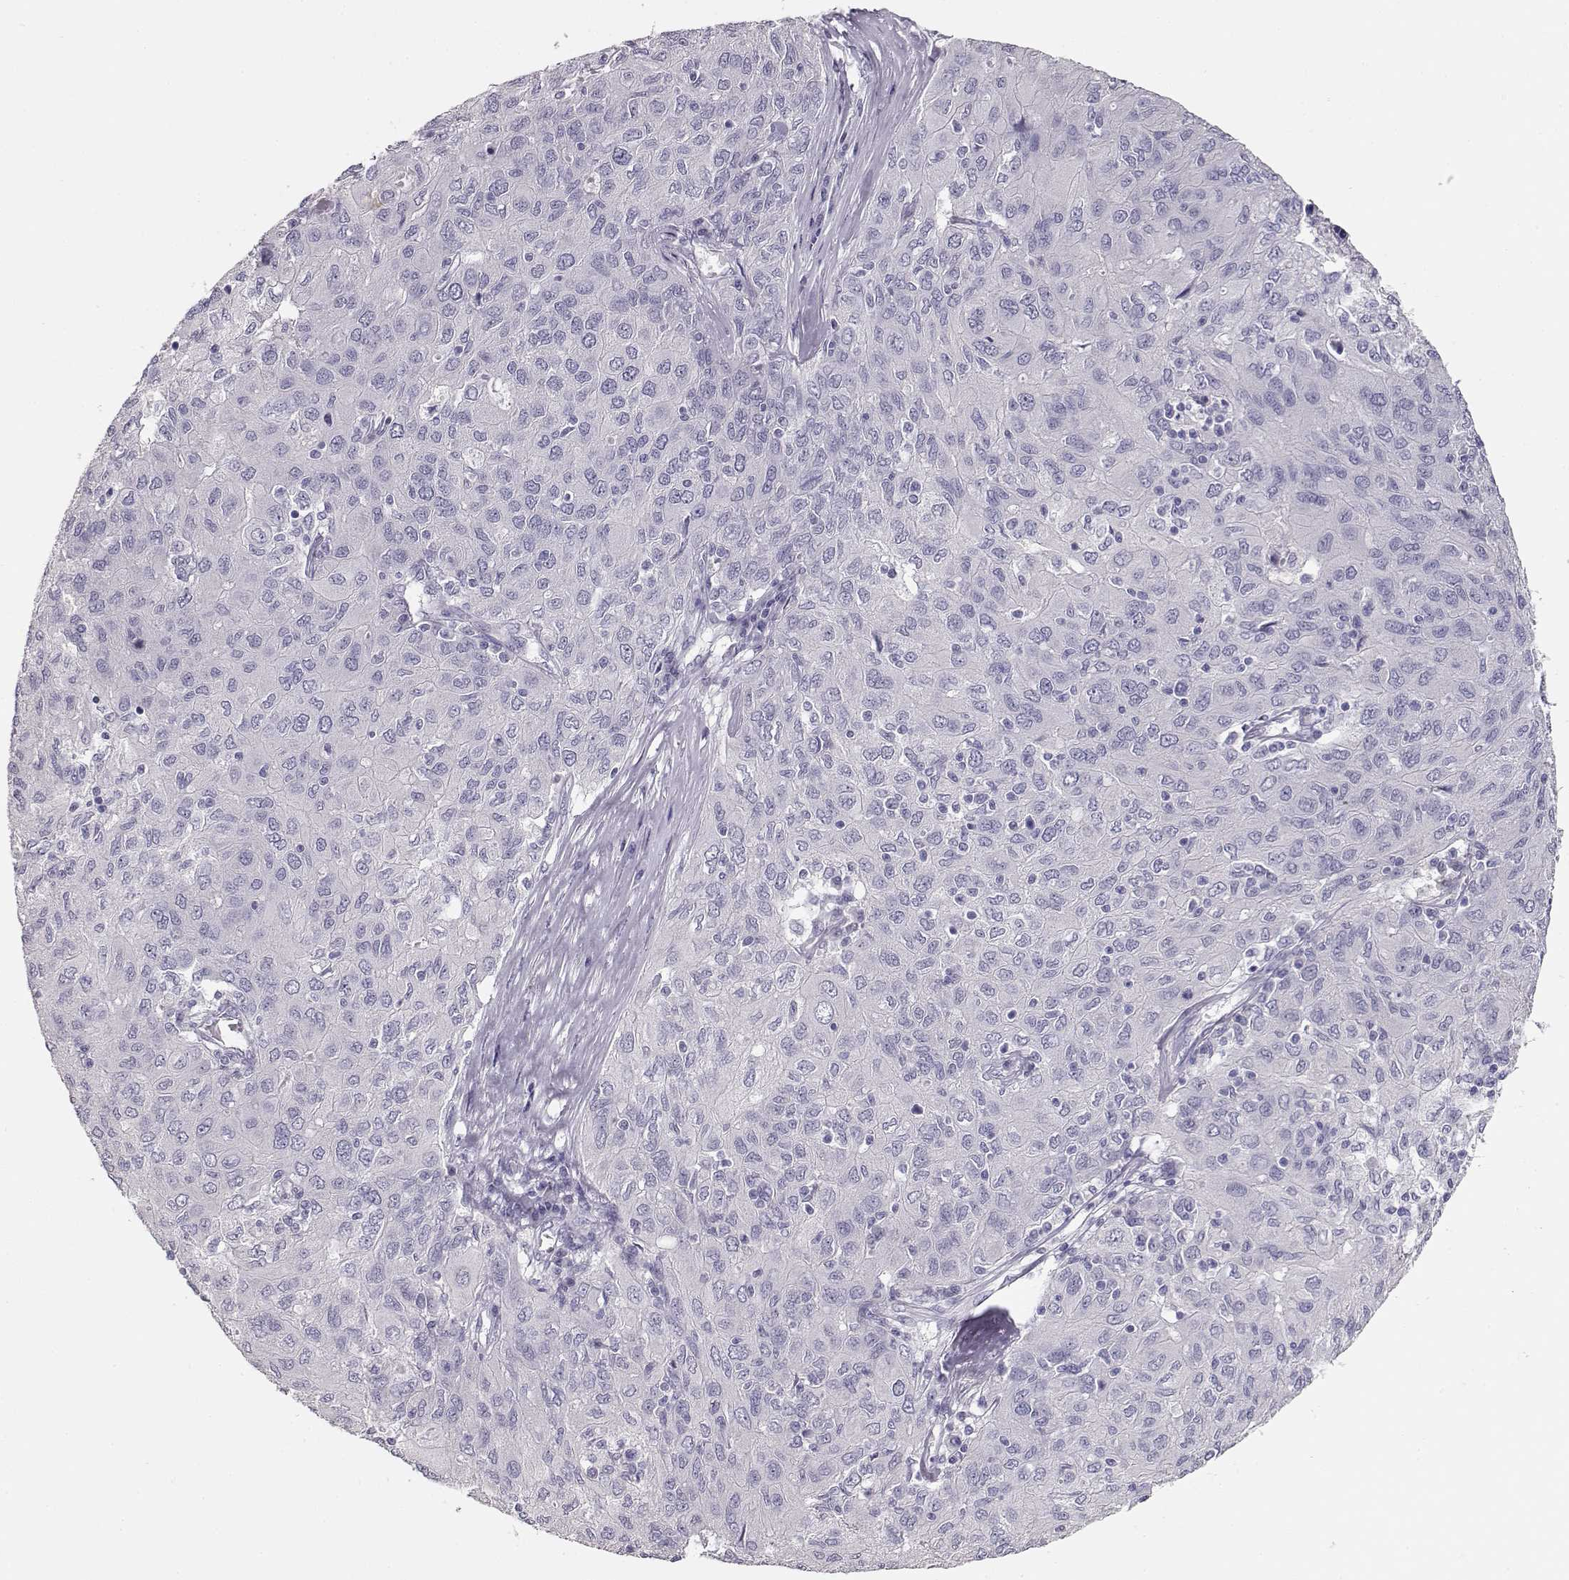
{"staining": {"intensity": "negative", "quantity": "none", "location": "none"}, "tissue": "ovarian cancer", "cell_type": "Tumor cells", "image_type": "cancer", "snomed": [{"axis": "morphology", "description": "Carcinoma, endometroid"}, {"axis": "topography", "description": "Ovary"}], "caption": "This is an immunohistochemistry (IHC) histopathology image of ovarian endometroid carcinoma. There is no expression in tumor cells.", "gene": "MAGEC1", "patient": {"sex": "female", "age": 50}}